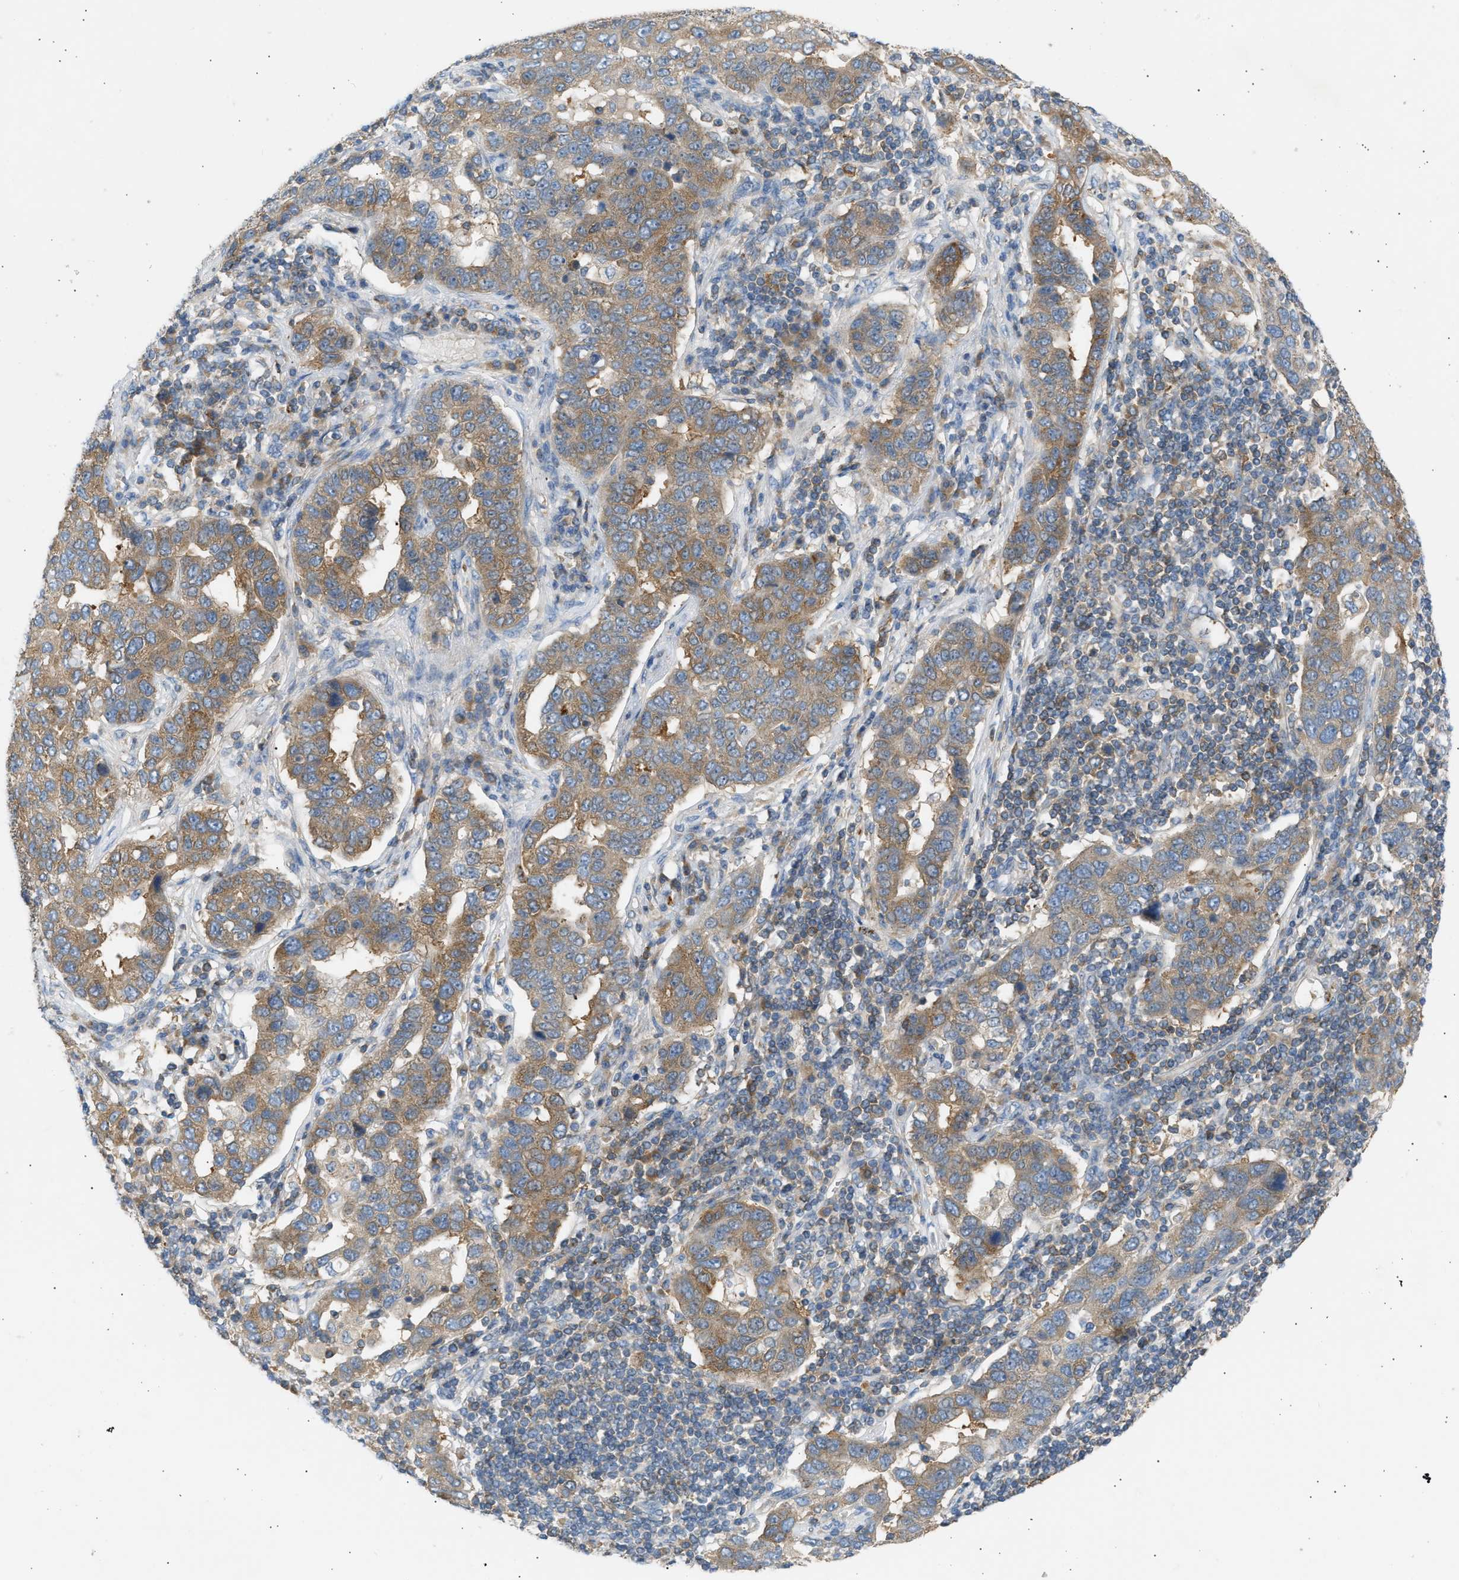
{"staining": {"intensity": "strong", "quantity": ">75%", "location": "cytoplasmic/membranous"}, "tissue": "pancreatic cancer", "cell_type": "Tumor cells", "image_type": "cancer", "snomed": [{"axis": "morphology", "description": "Adenocarcinoma, NOS"}, {"axis": "topography", "description": "Pancreas"}], "caption": "Protein expression analysis of human pancreatic adenocarcinoma reveals strong cytoplasmic/membranous positivity in approximately >75% of tumor cells. (IHC, brightfield microscopy, high magnification).", "gene": "TRIM50", "patient": {"sex": "female", "age": 61}}